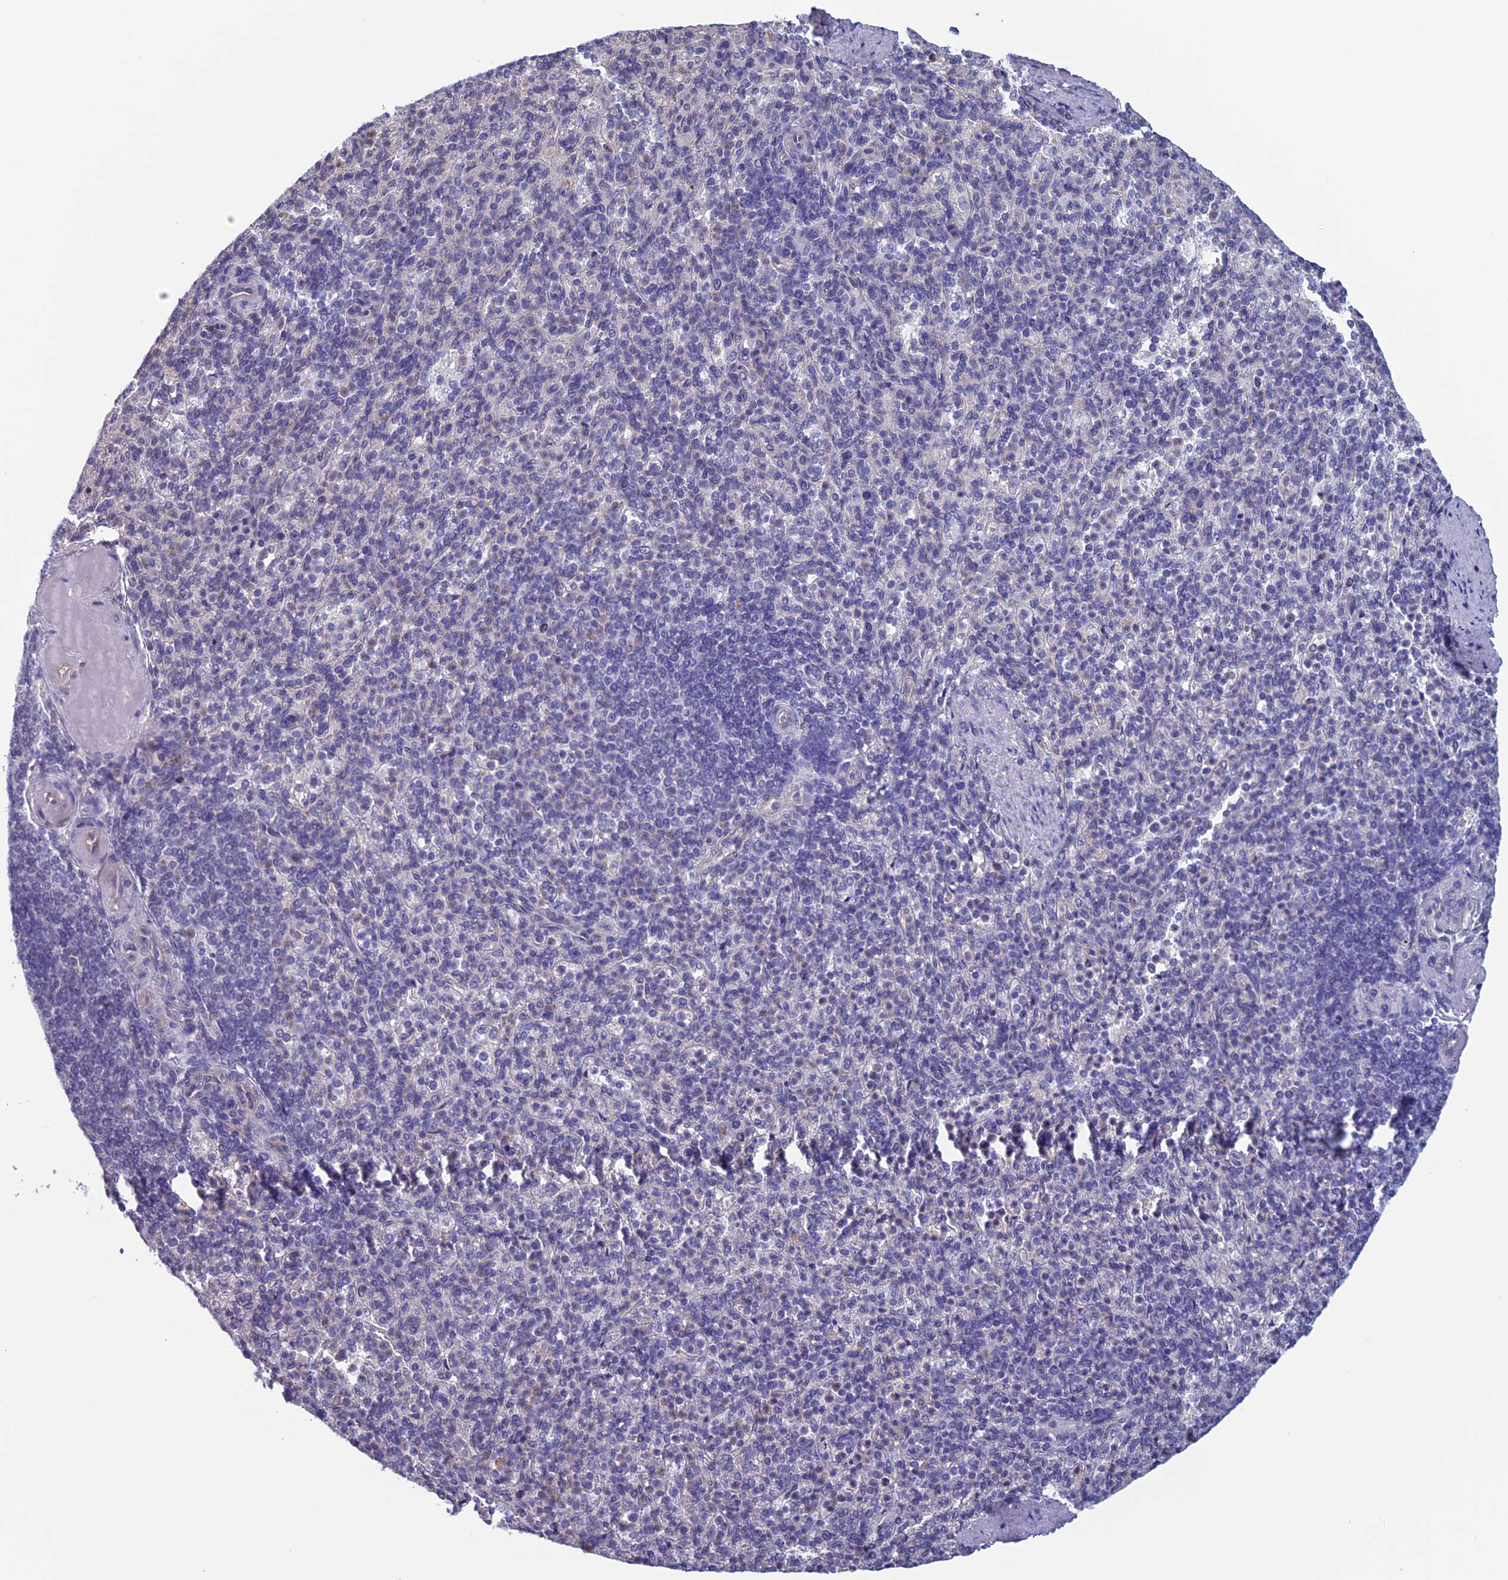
{"staining": {"intensity": "negative", "quantity": "none", "location": "none"}, "tissue": "spleen", "cell_type": "Cells in red pulp", "image_type": "normal", "snomed": [{"axis": "morphology", "description": "Normal tissue, NOS"}, {"axis": "topography", "description": "Spleen"}], "caption": "This is an immunohistochemistry (IHC) photomicrograph of unremarkable spleen. There is no positivity in cells in red pulp.", "gene": "SLC1A6", "patient": {"sex": "female", "age": 74}}